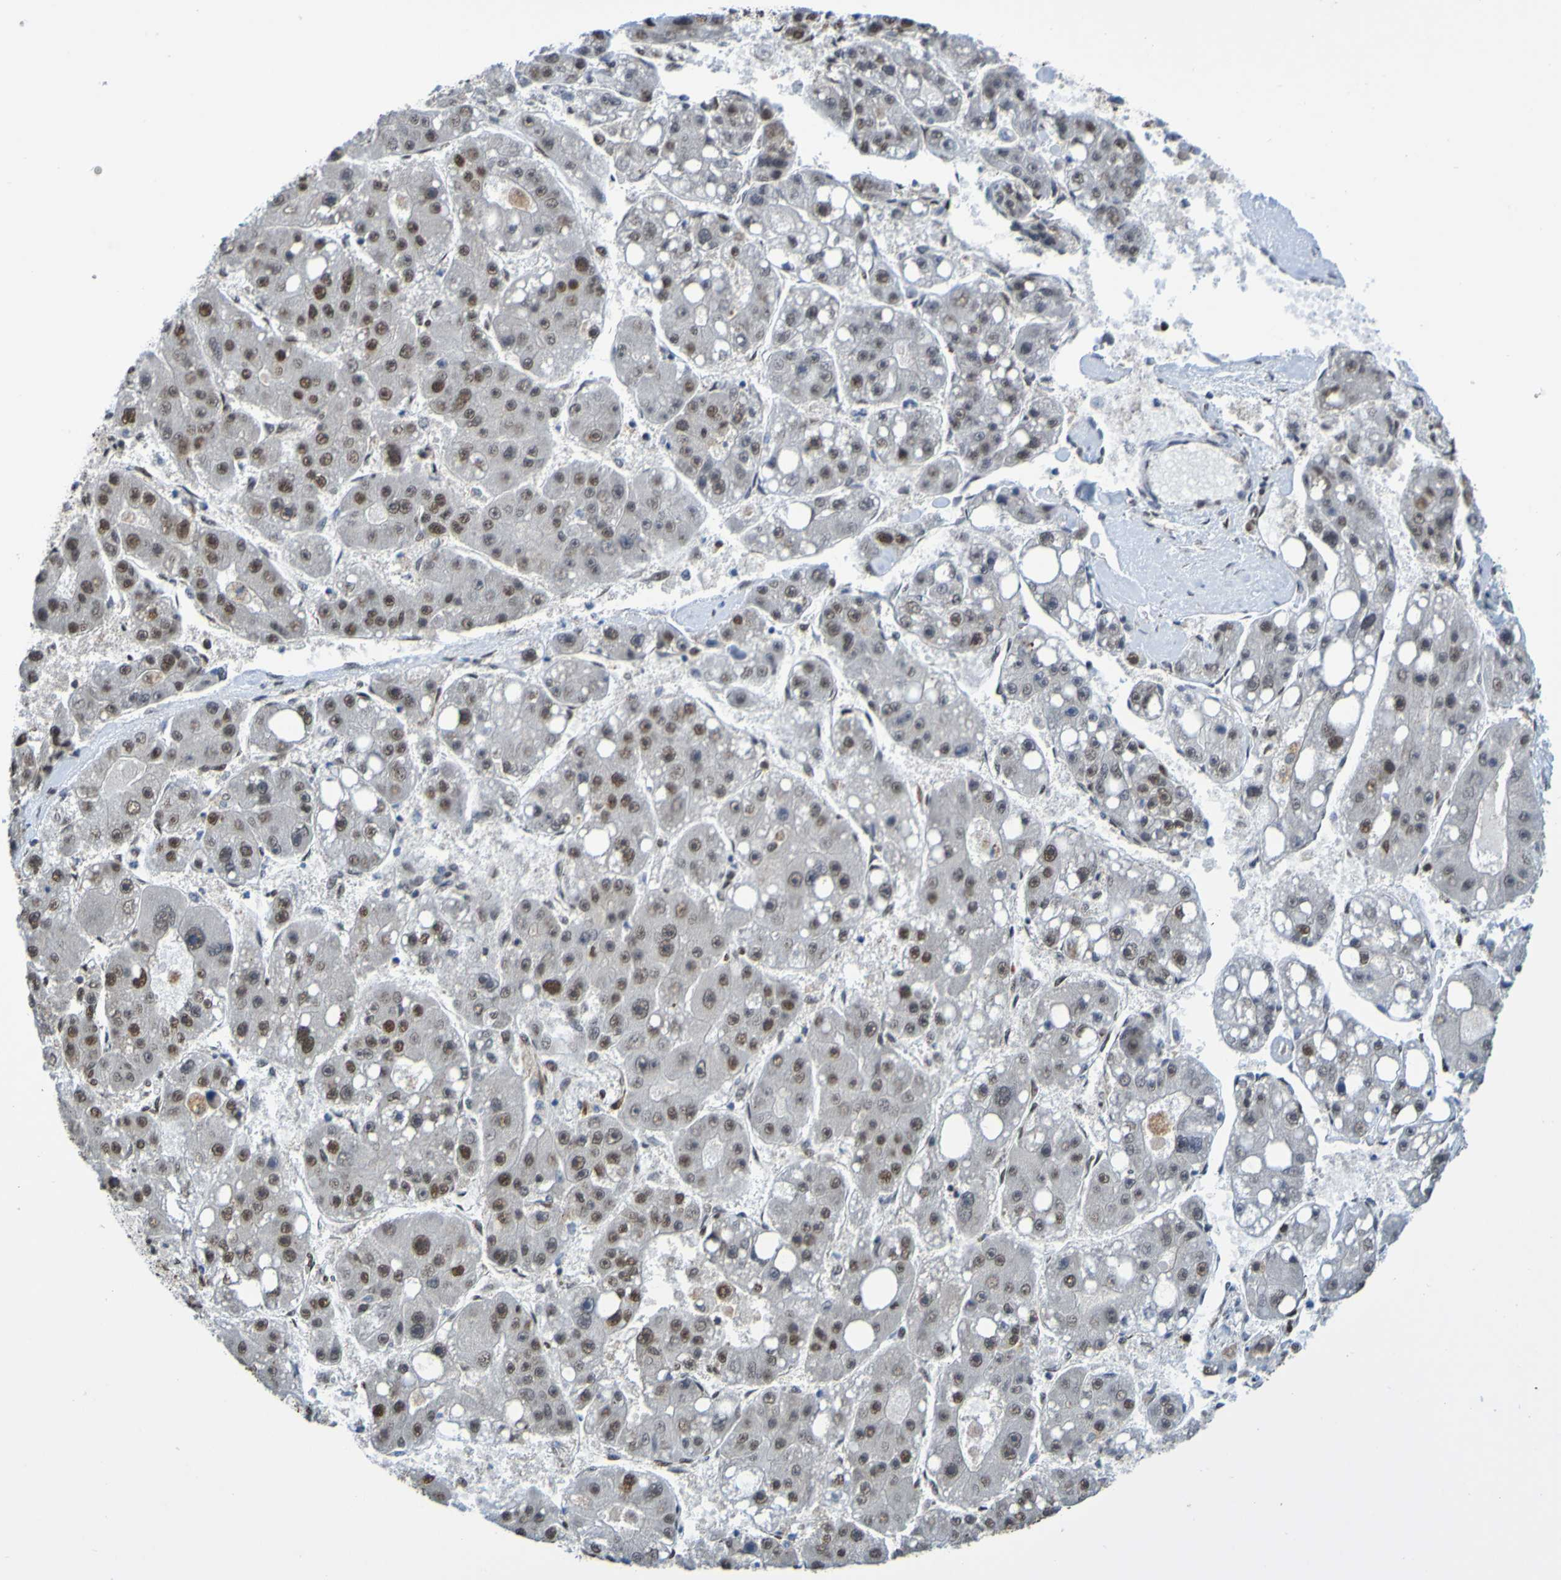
{"staining": {"intensity": "moderate", "quantity": ">75%", "location": "nuclear"}, "tissue": "liver cancer", "cell_type": "Tumor cells", "image_type": "cancer", "snomed": [{"axis": "morphology", "description": "Carcinoma, Hepatocellular, NOS"}, {"axis": "topography", "description": "Liver"}], "caption": "Moderate nuclear protein staining is identified in about >75% of tumor cells in liver cancer (hepatocellular carcinoma).", "gene": "HDAC2", "patient": {"sex": "female", "age": 61}}